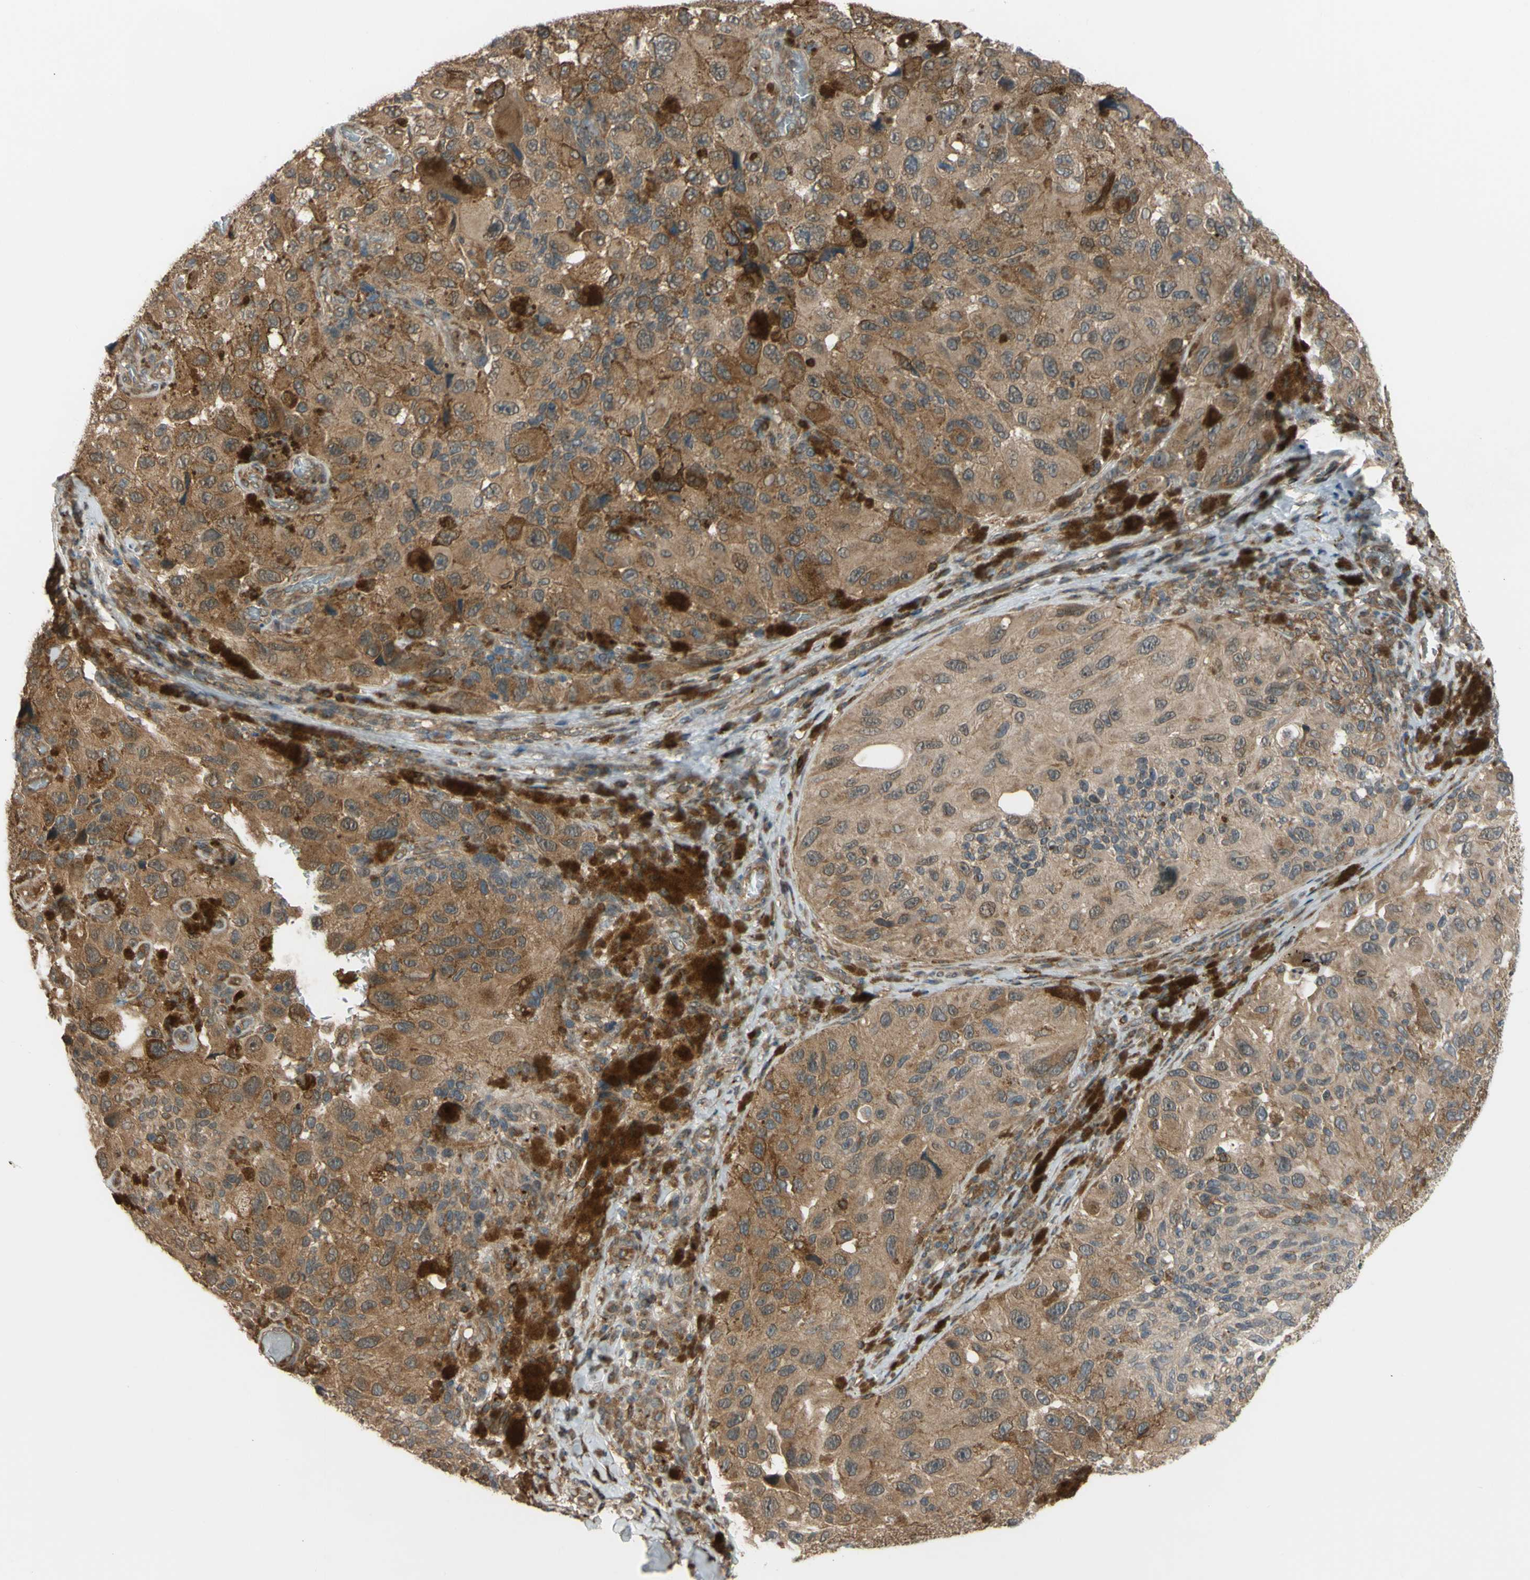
{"staining": {"intensity": "moderate", "quantity": ">75%", "location": "cytoplasmic/membranous,nuclear"}, "tissue": "melanoma", "cell_type": "Tumor cells", "image_type": "cancer", "snomed": [{"axis": "morphology", "description": "Malignant melanoma, NOS"}, {"axis": "topography", "description": "Skin"}], "caption": "Immunohistochemical staining of human melanoma demonstrates medium levels of moderate cytoplasmic/membranous and nuclear protein staining in about >75% of tumor cells.", "gene": "FLII", "patient": {"sex": "female", "age": 73}}